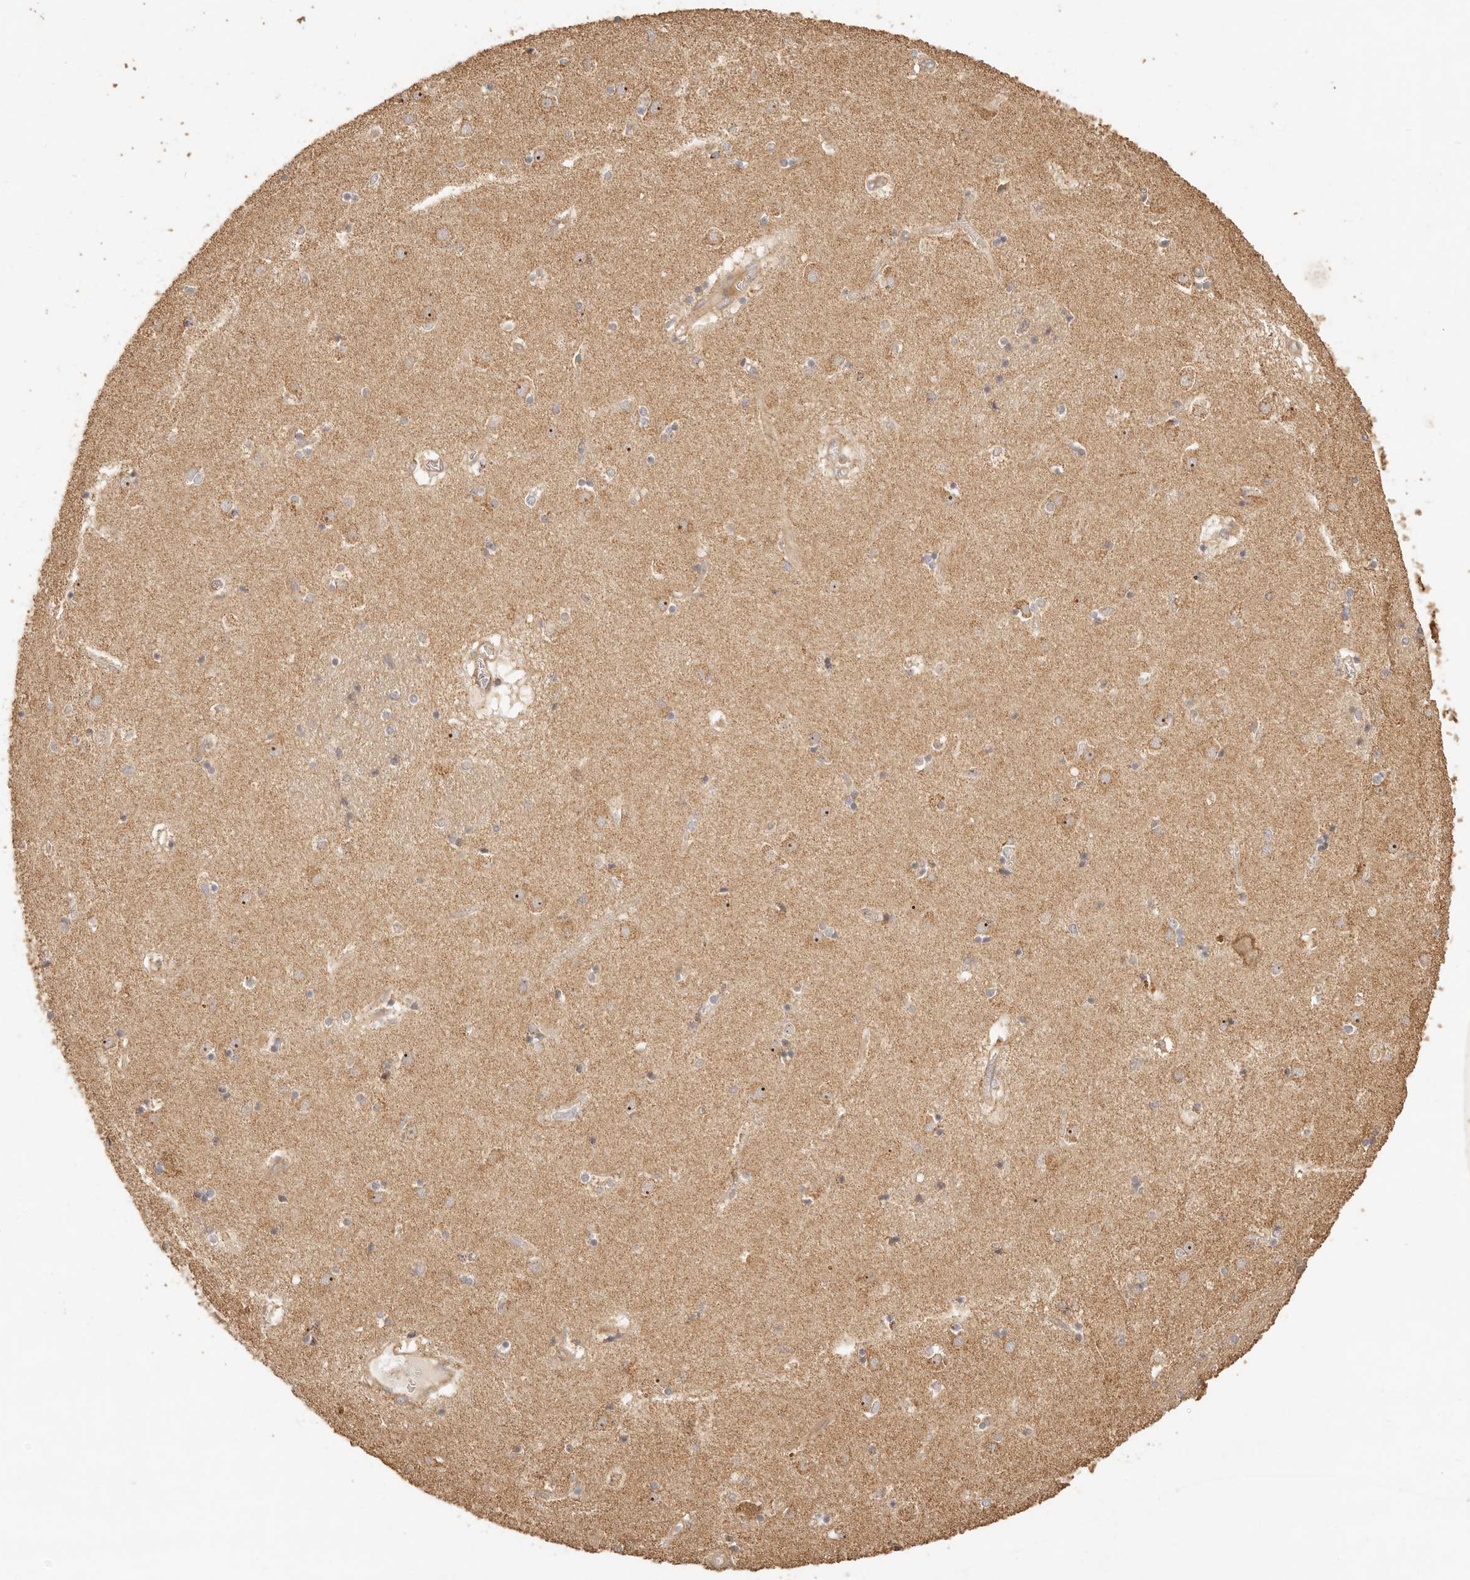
{"staining": {"intensity": "weak", "quantity": "25%-75%", "location": "cytoplasmic/membranous"}, "tissue": "caudate", "cell_type": "Glial cells", "image_type": "normal", "snomed": [{"axis": "morphology", "description": "Normal tissue, NOS"}, {"axis": "topography", "description": "Lateral ventricle wall"}], "caption": "Immunohistochemistry (IHC) micrograph of benign caudate: caudate stained using immunohistochemistry displays low levels of weak protein expression localized specifically in the cytoplasmic/membranous of glial cells, appearing as a cytoplasmic/membranous brown color.", "gene": "PTPN22", "patient": {"sex": "male", "age": 70}}